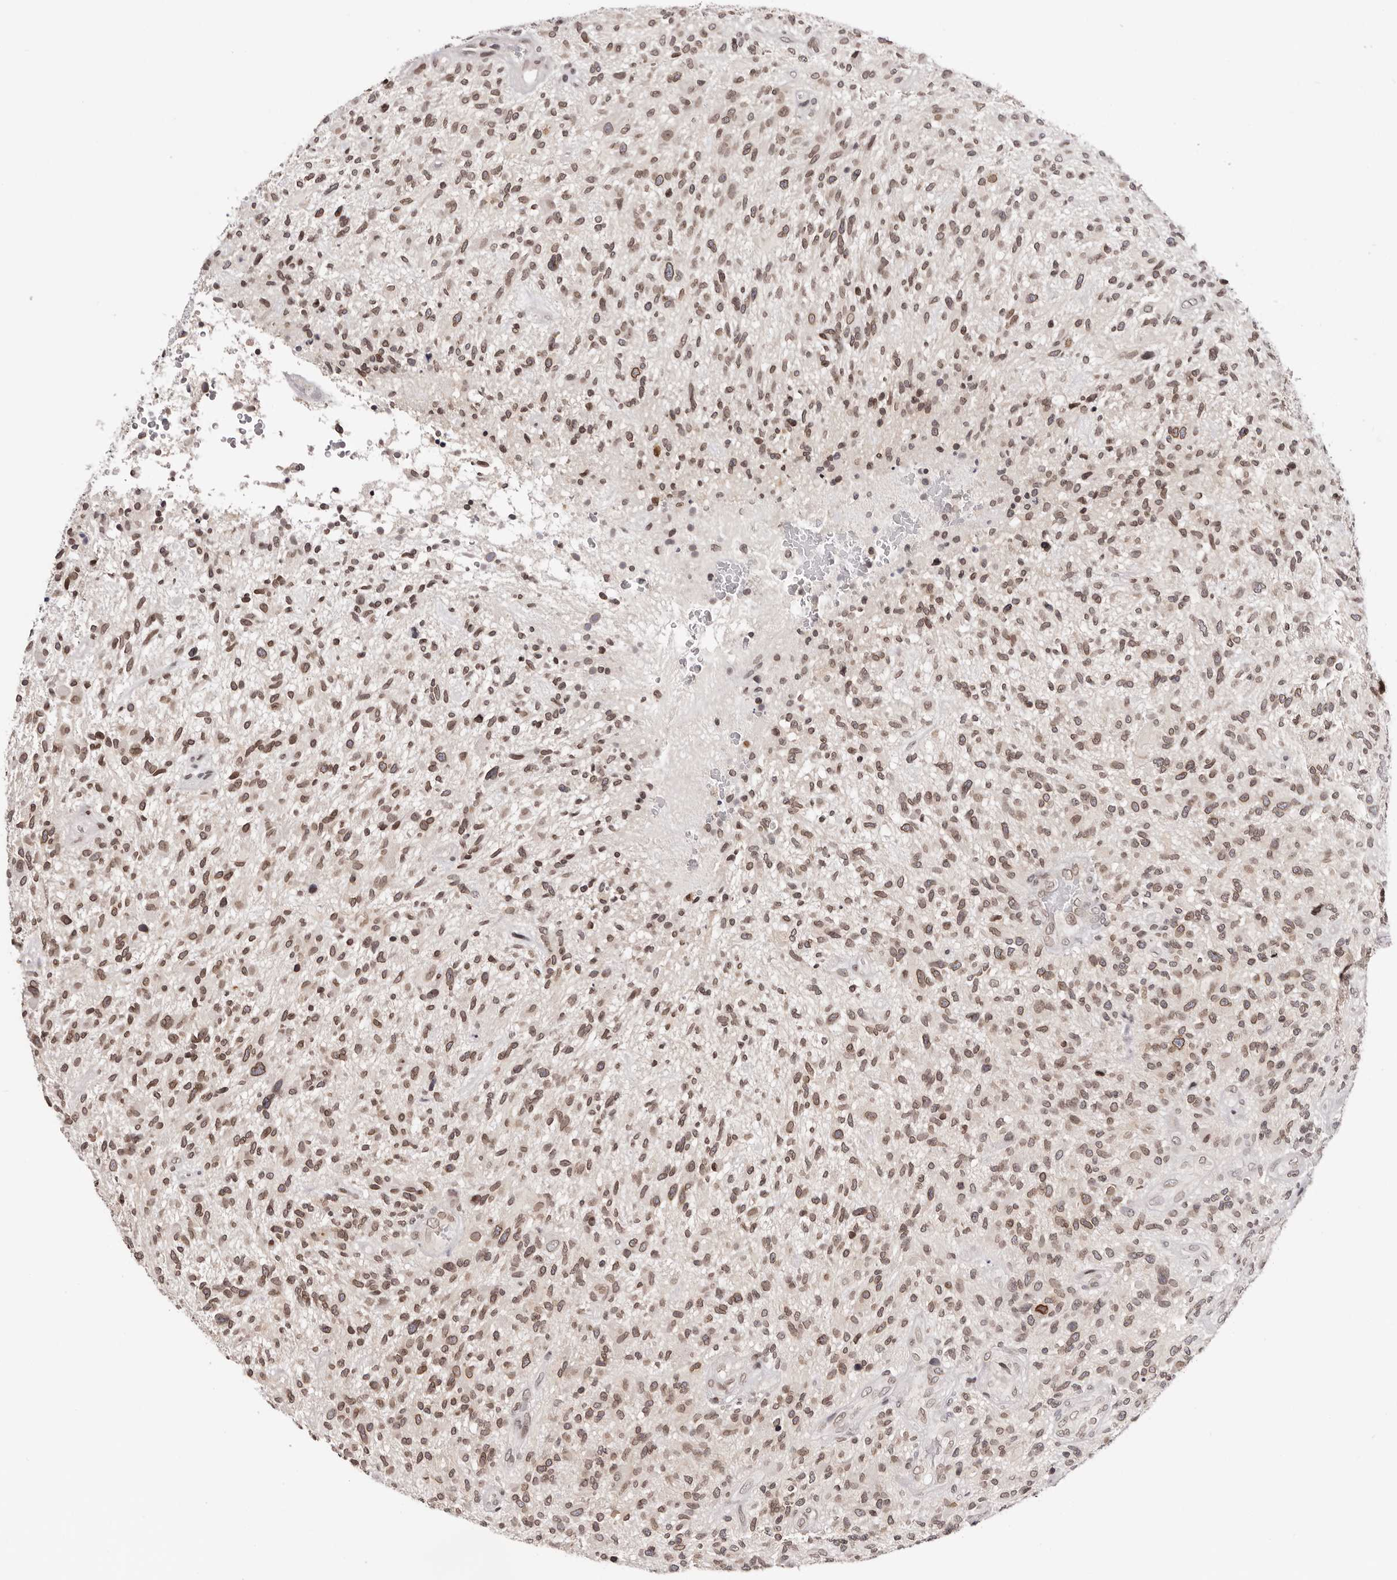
{"staining": {"intensity": "moderate", "quantity": ">75%", "location": "cytoplasmic/membranous,nuclear"}, "tissue": "glioma", "cell_type": "Tumor cells", "image_type": "cancer", "snomed": [{"axis": "morphology", "description": "Glioma, malignant, High grade"}, {"axis": "topography", "description": "Brain"}], "caption": "Immunohistochemistry photomicrograph of glioma stained for a protein (brown), which demonstrates medium levels of moderate cytoplasmic/membranous and nuclear staining in approximately >75% of tumor cells.", "gene": "NUP153", "patient": {"sex": "male", "age": 47}}